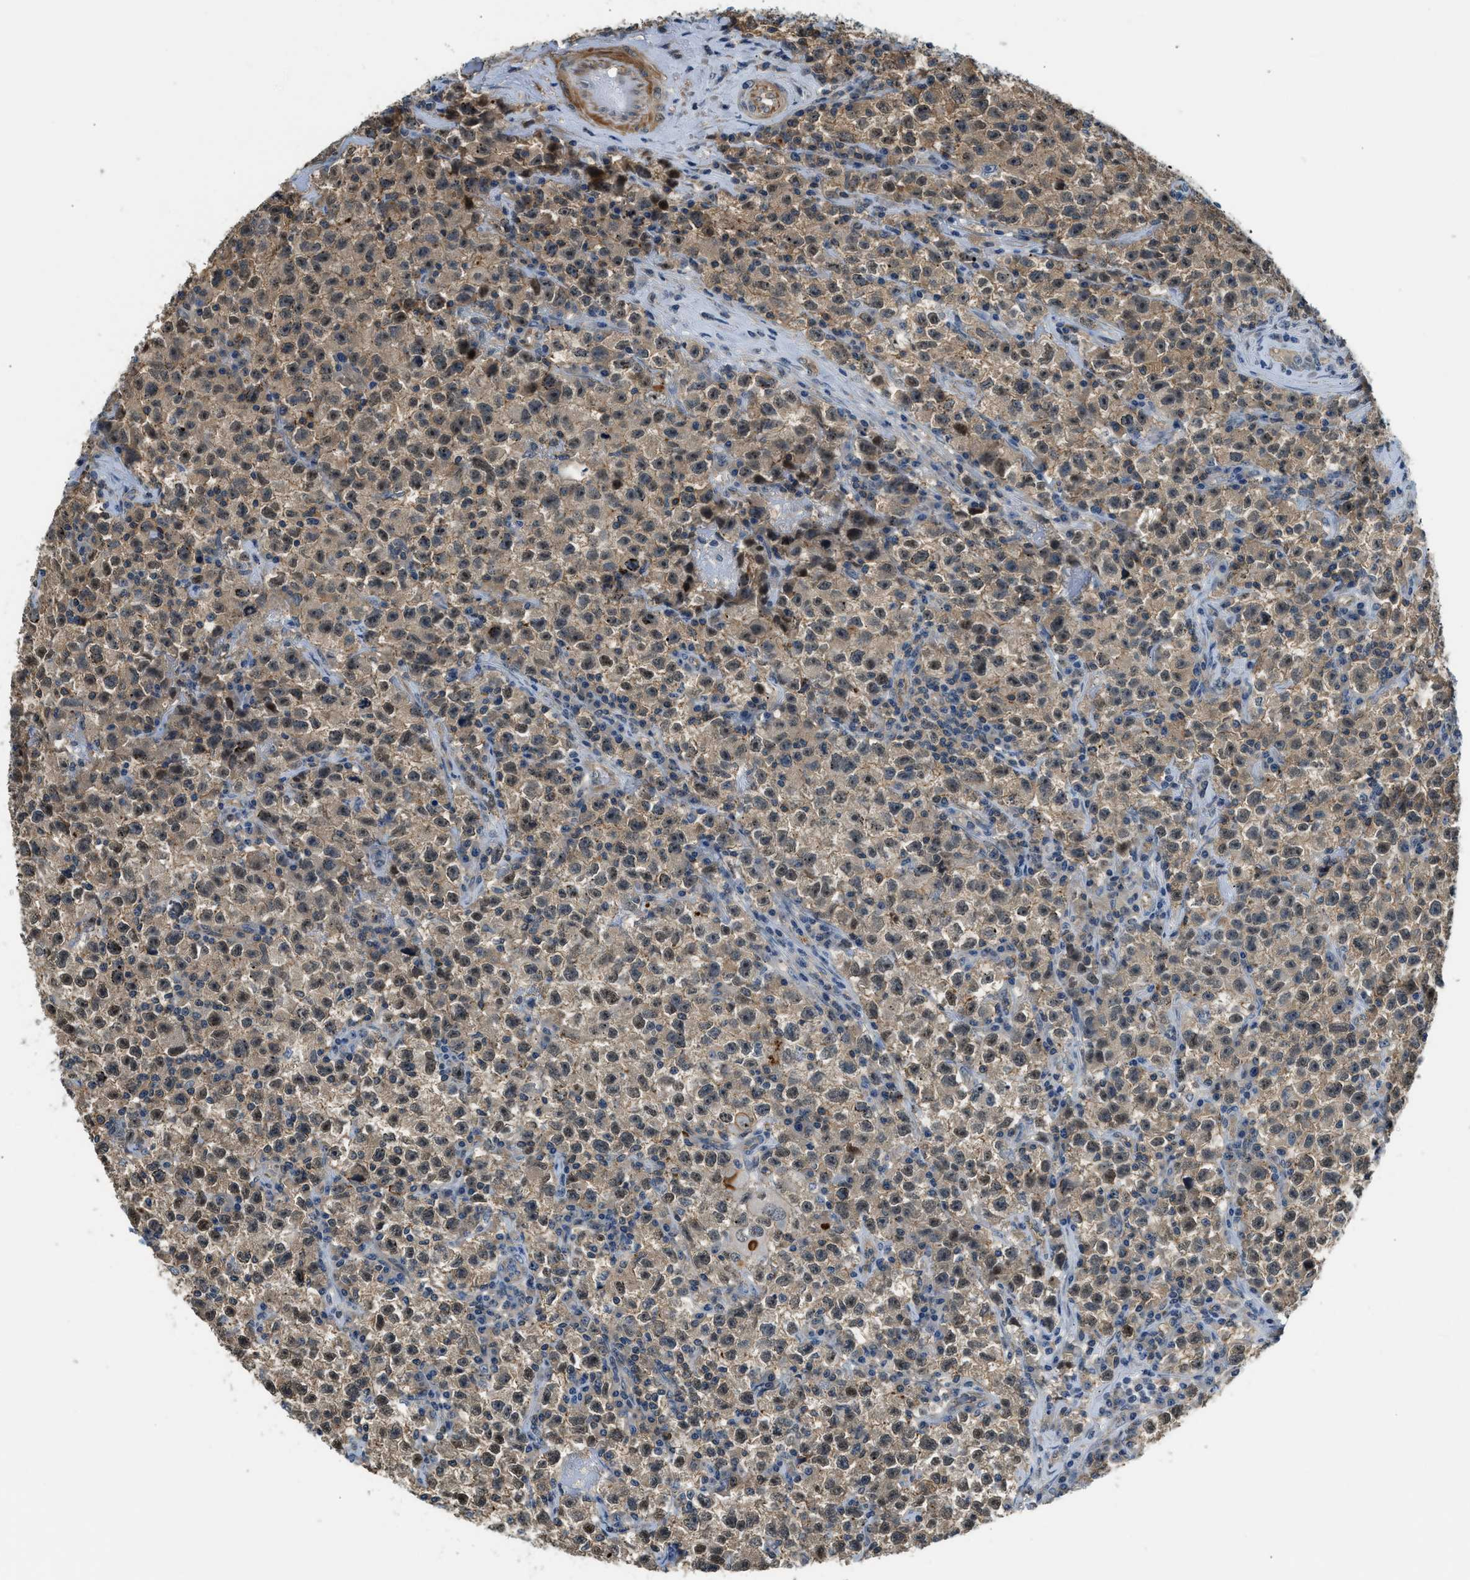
{"staining": {"intensity": "weak", "quantity": ">75%", "location": "cytoplasmic/membranous,nuclear"}, "tissue": "testis cancer", "cell_type": "Tumor cells", "image_type": "cancer", "snomed": [{"axis": "morphology", "description": "Seminoma, NOS"}, {"axis": "topography", "description": "Testis"}], "caption": "IHC of testis seminoma demonstrates low levels of weak cytoplasmic/membranous and nuclear positivity in about >75% of tumor cells.", "gene": "CBLB", "patient": {"sex": "male", "age": 22}}